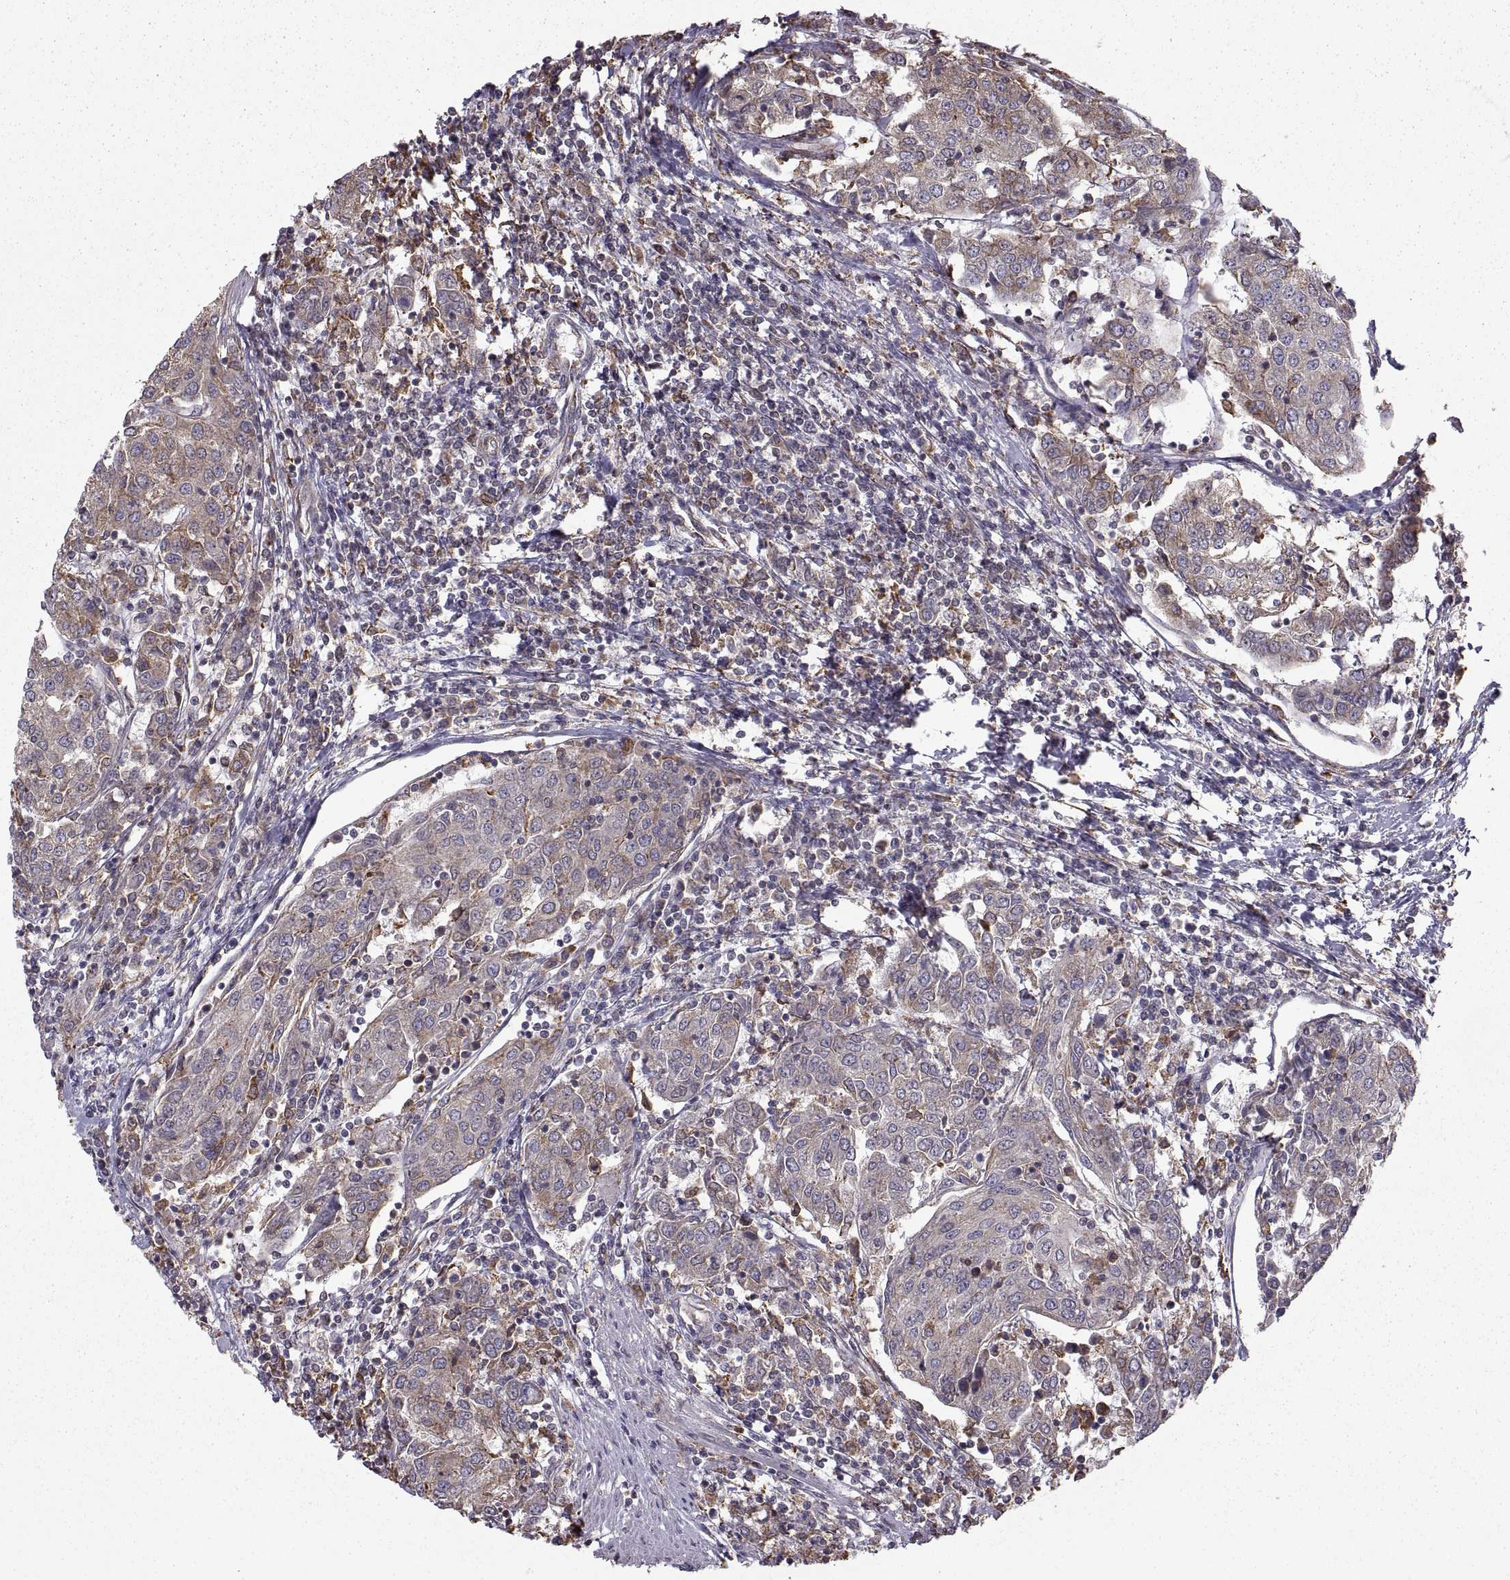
{"staining": {"intensity": "moderate", "quantity": "<25%", "location": "cytoplasmic/membranous"}, "tissue": "urothelial cancer", "cell_type": "Tumor cells", "image_type": "cancer", "snomed": [{"axis": "morphology", "description": "Urothelial carcinoma, High grade"}, {"axis": "topography", "description": "Urinary bladder"}], "caption": "A low amount of moderate cytoplasmic/membranous positivity is identified in about <25% of tumor cells in high-grade urothelial carcinoma tissue.", "gene": "PDIA3", "patient": {"sex": "female", "age": 85}}